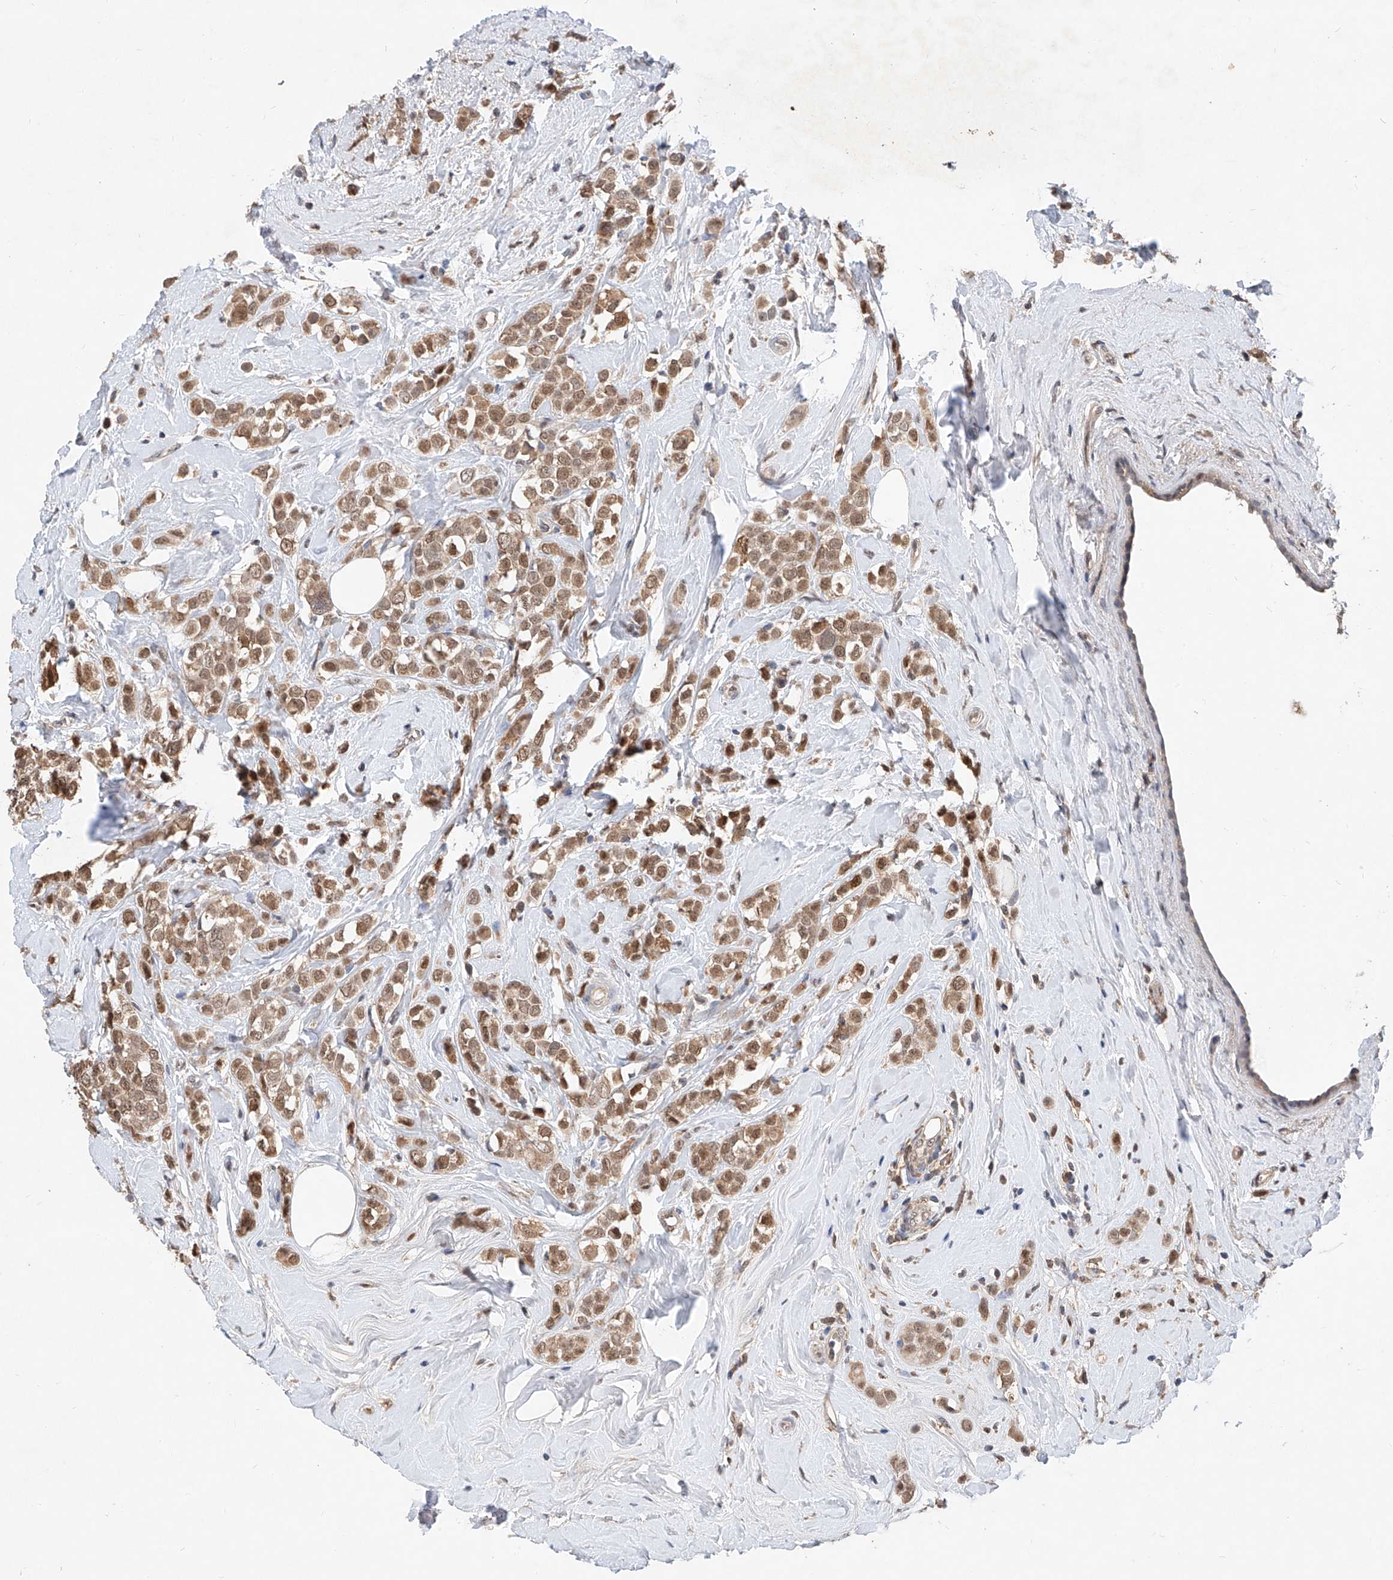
{"staining": {"intensity": "moderate", "quantity": ">75%", "location": "cytoplasmic/membranous,nuclear"}, "tissue": "breast cancer", "cell_type": "Tumor cells", "image_type": "cancer", "snomed": [{"axis": "morphology", "description": "Lobular carcinoma"}, {"axis": "topography", "description": "Breast"}], "caption": "Tumor cells show moderate cytoplasmic/membranous and nuclear staining in about >75% of cells in lobular carcinoma (breast). (IHC, brightfield microscopy, high magnification).", "gene": "CARMIL3", "patient": {"sex": "female", "age": 47}}